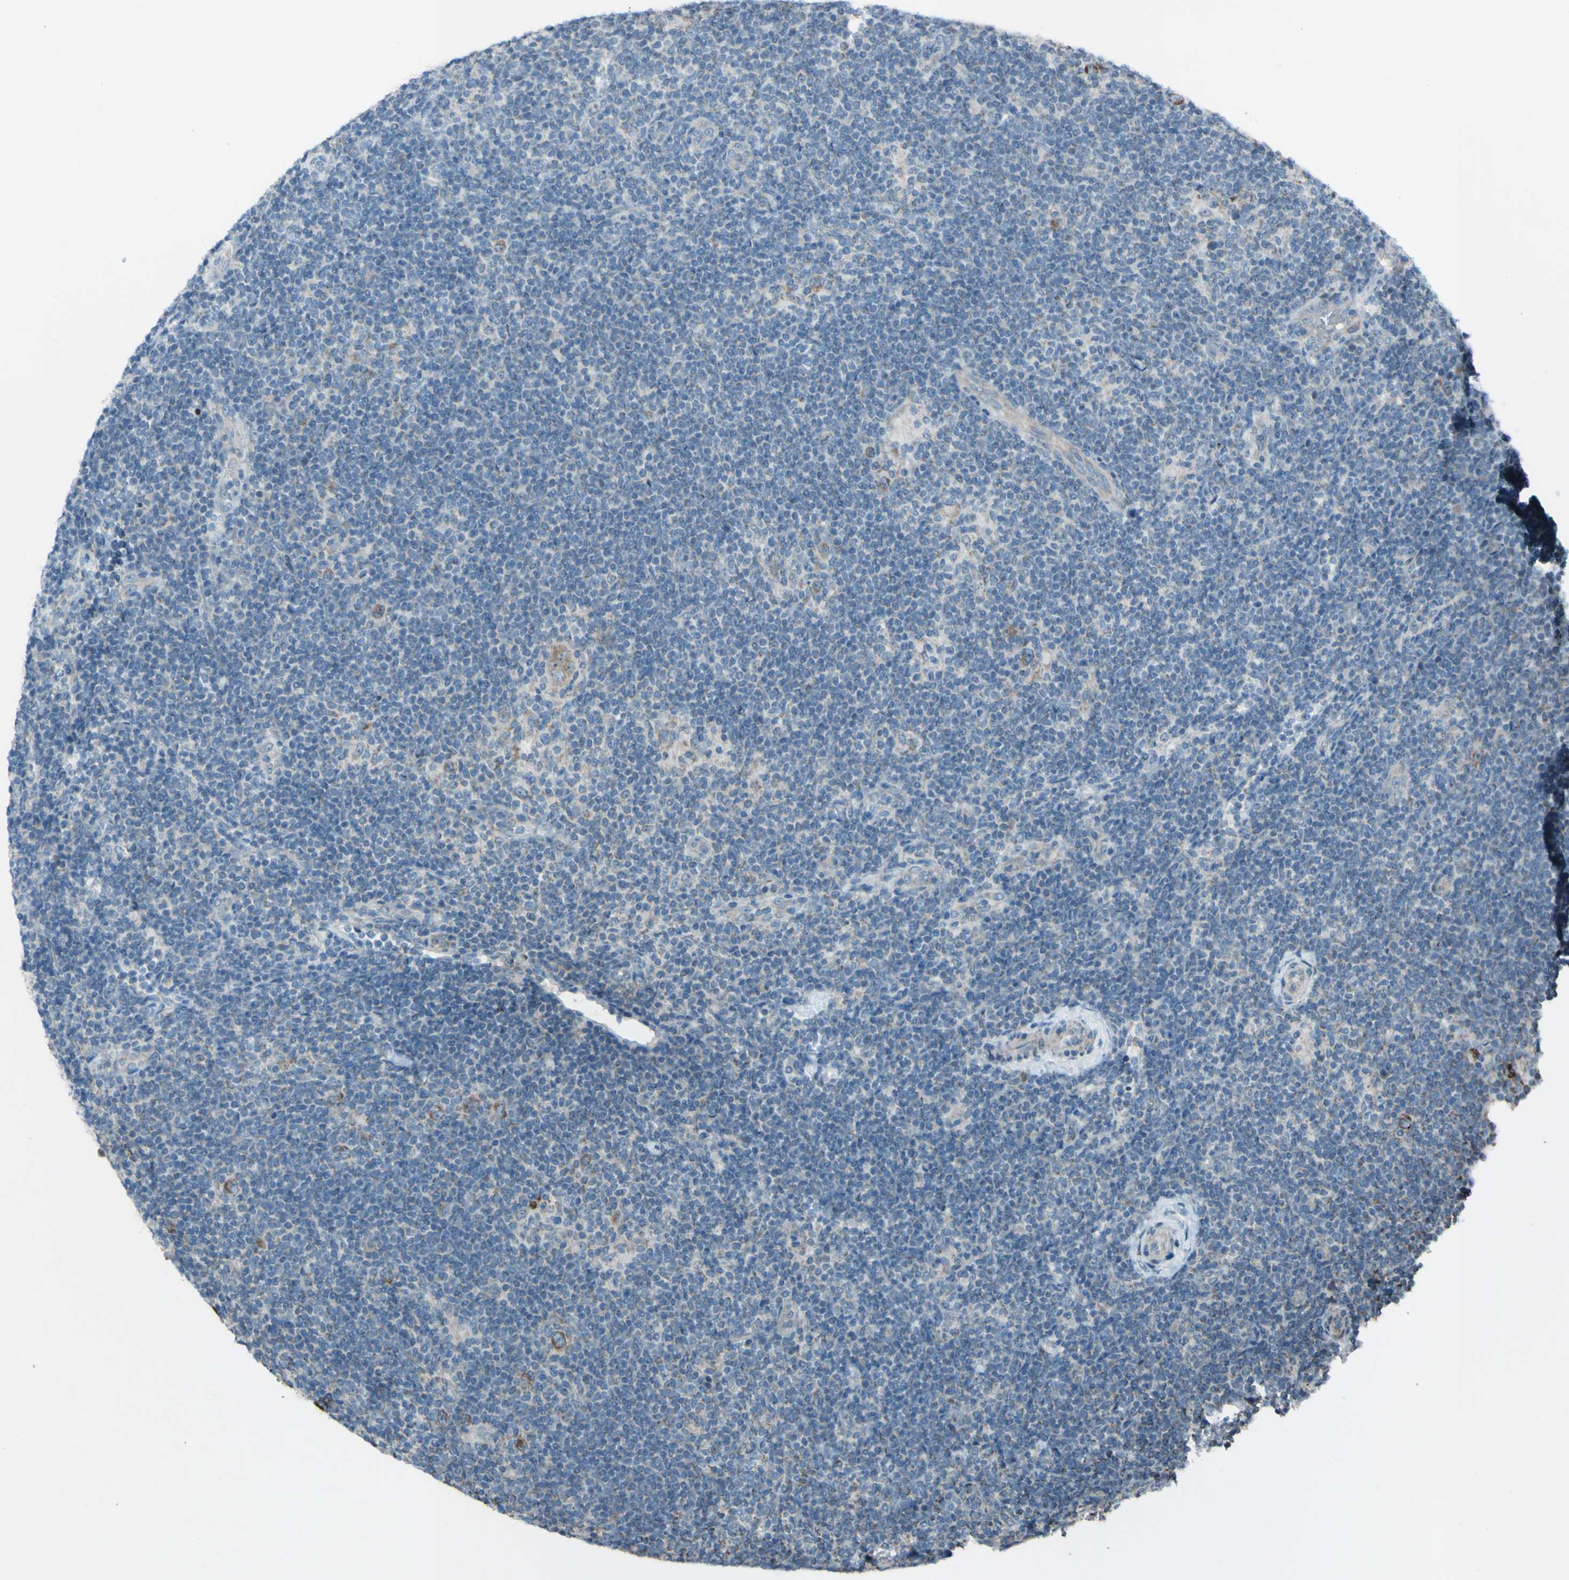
{"staining": {"intensity": "moderate", "quantity": "25%-75%", "location": "cytoplasmic/membranous"}, "tissue": "lymphoma", "cell_type": "Tumor cells", "image_type": "cancer", "snomed": [{"axis": "morphology", "description": "Hodgkin's disease, NOS"}, {"axis": "topography", "description": "Lymph node"}], "caption": "A brown stain labels moderate cytoplasmic/membranous expression of a protein in human Hodgkin's disease tumor cells.", "gene": "ACOT8", "patient": {"sex": "female", "age": 57}}